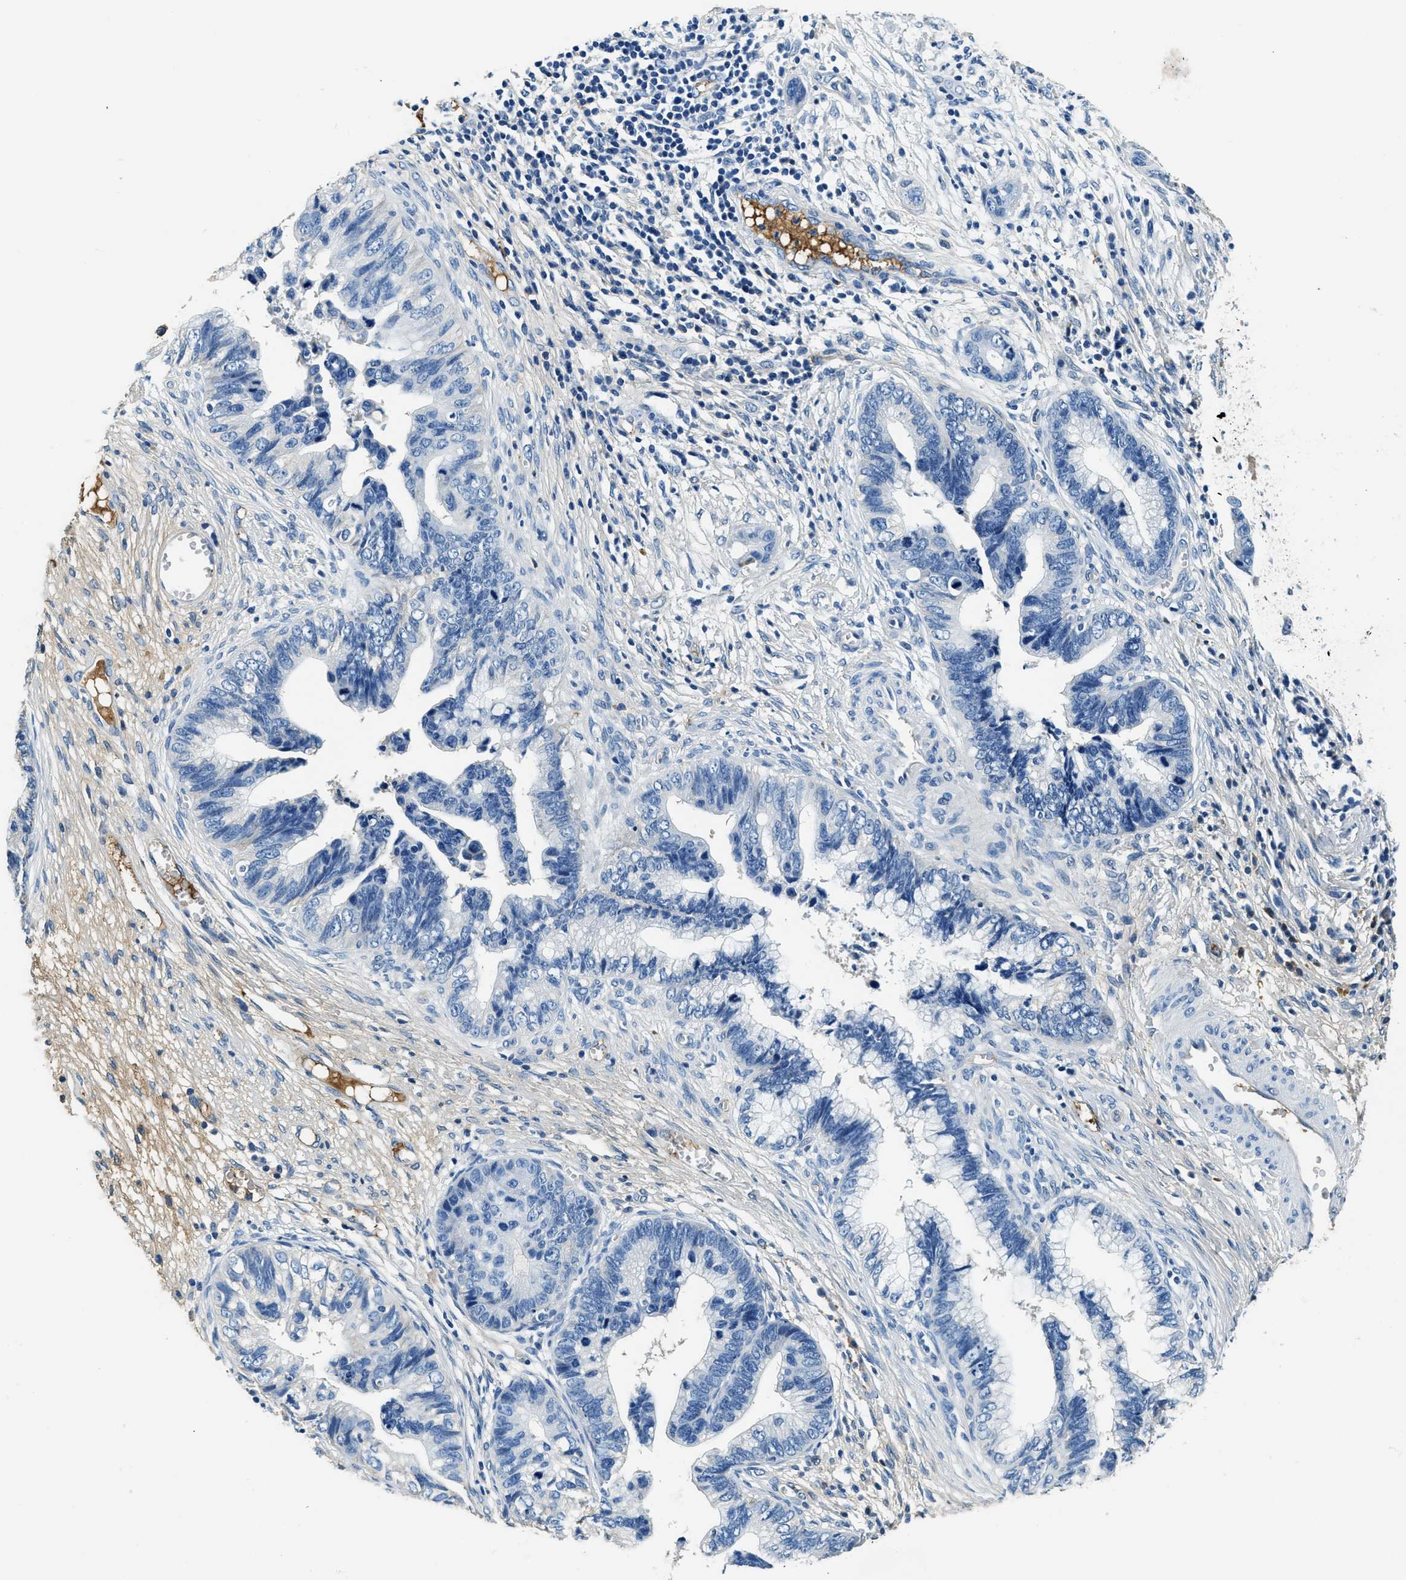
{"staining": {"intensity": "negative", "quantity": "none", "location": "none"}, "tissue": "cervical cancer", "cell_type": "Tumor cells", "image_type": "cancer", "snomed": [{"axis": "morphology", "description": "Adenocarcinoma, NOS"}, {"axis": "topography", "description": "Cervix"}], "caption": "Tumor cells are negative for protein expression in human adenocarcinoma (cervical).", "gene": "TMEM186", "patient": {"sex": "female", "age": 44}}